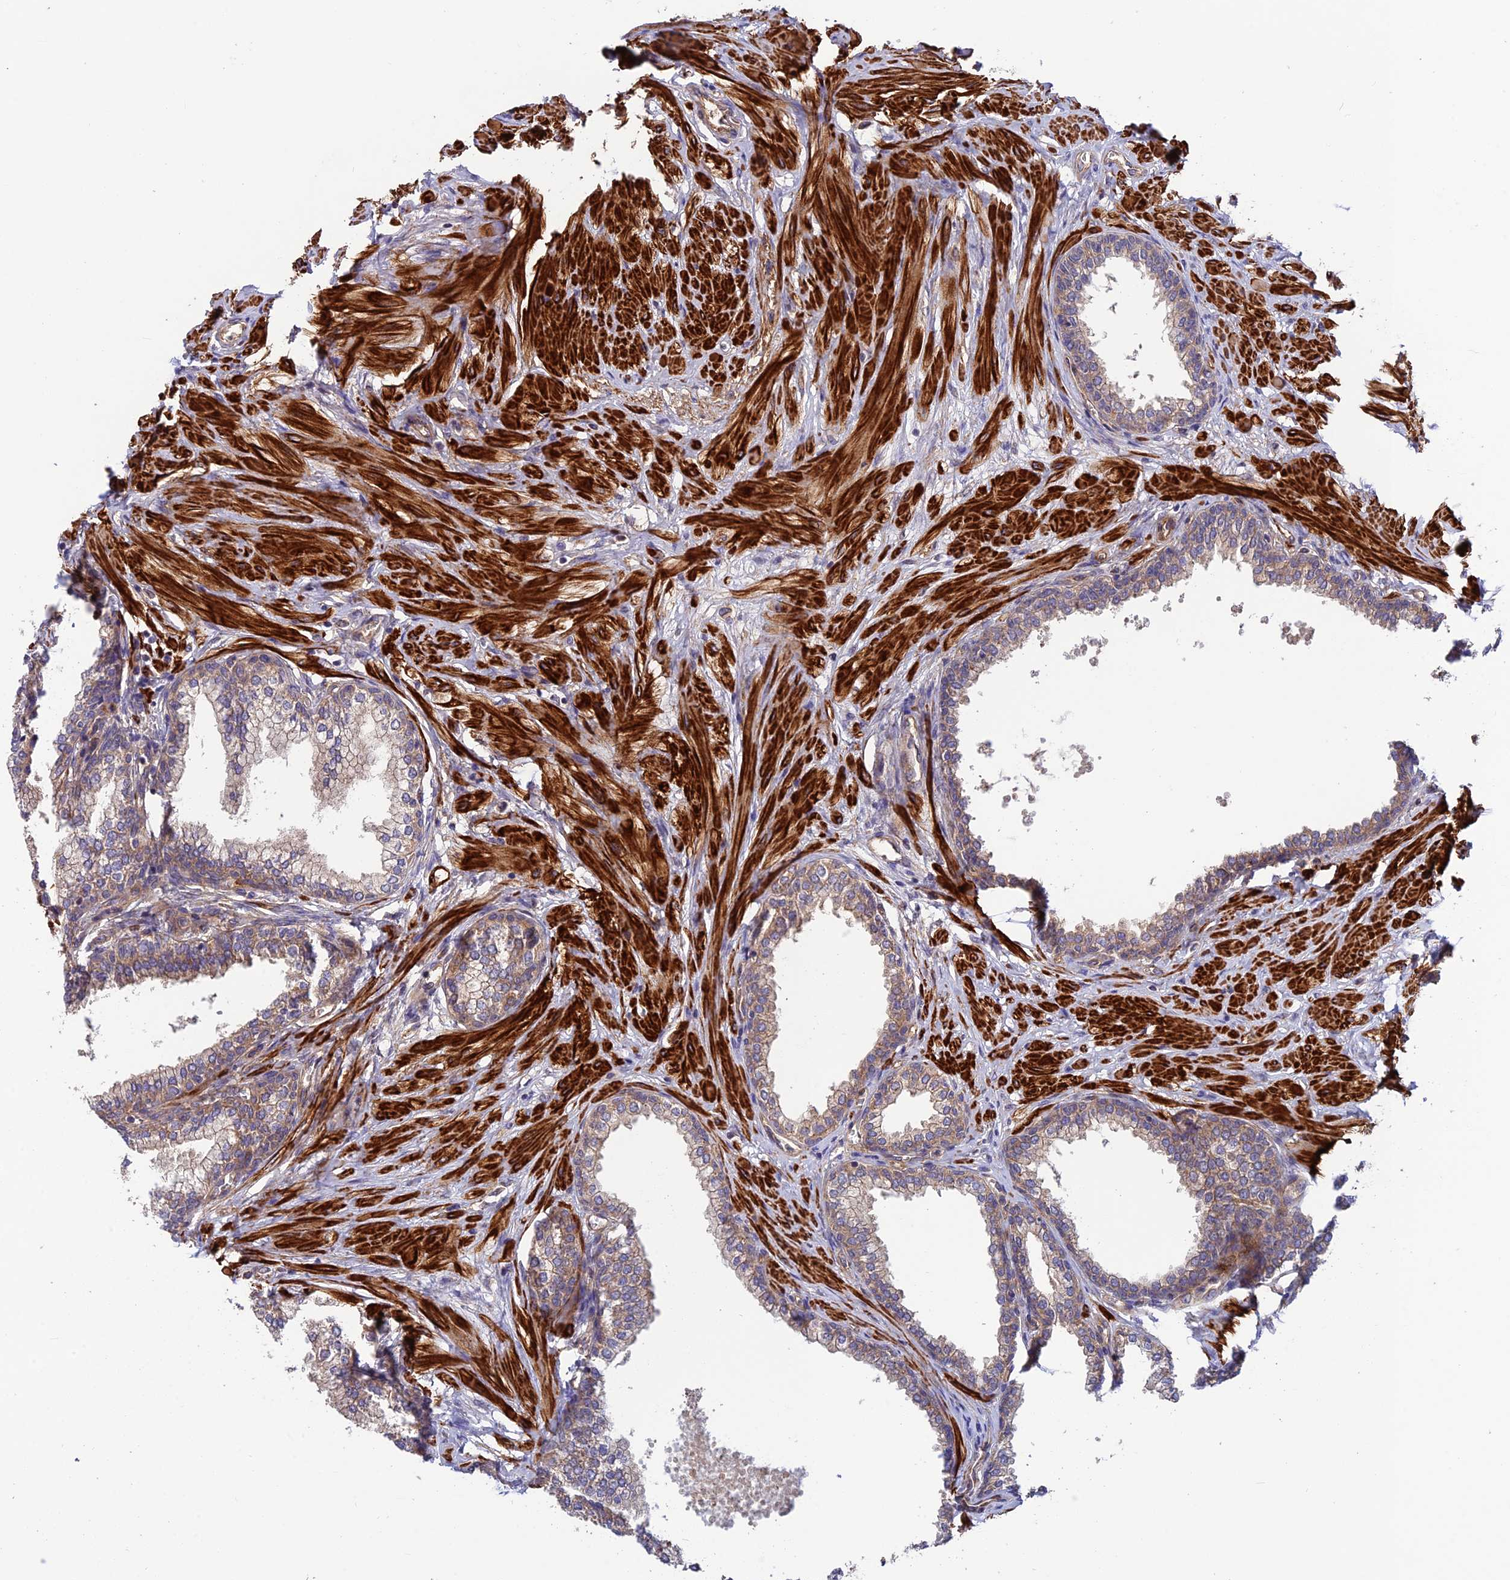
{"staining": {"intensity": "moderate", "quantity": ">75%", "location": "cytoplasmic/membranous"}, "tissue": "prostate", "cell_type": "Glandular cells", "image_type": "normal", "snomed": [{"axis": "morphology", "description": "Normal tissue, NOS"}, {"axis": "morphology", "description": "Urothelial carcinoma, Low grade"}, {"axis": "topography", "description": "Urinary bladder"}, {"axis": "topography", "description": "Prostate"}], "caption": "DAB (3,3'-diaminobenzidine) immunohistochemical staining of normal human prostate exhibits moderate cytoplasmic/membranous protein positivity in approximately >75% of glandular cells. (DAB IHC, brown staining for protein, blue staining for nuclei).", "gene": "ADAMTS15", "patient": {"sex": "male", "age": 60}}